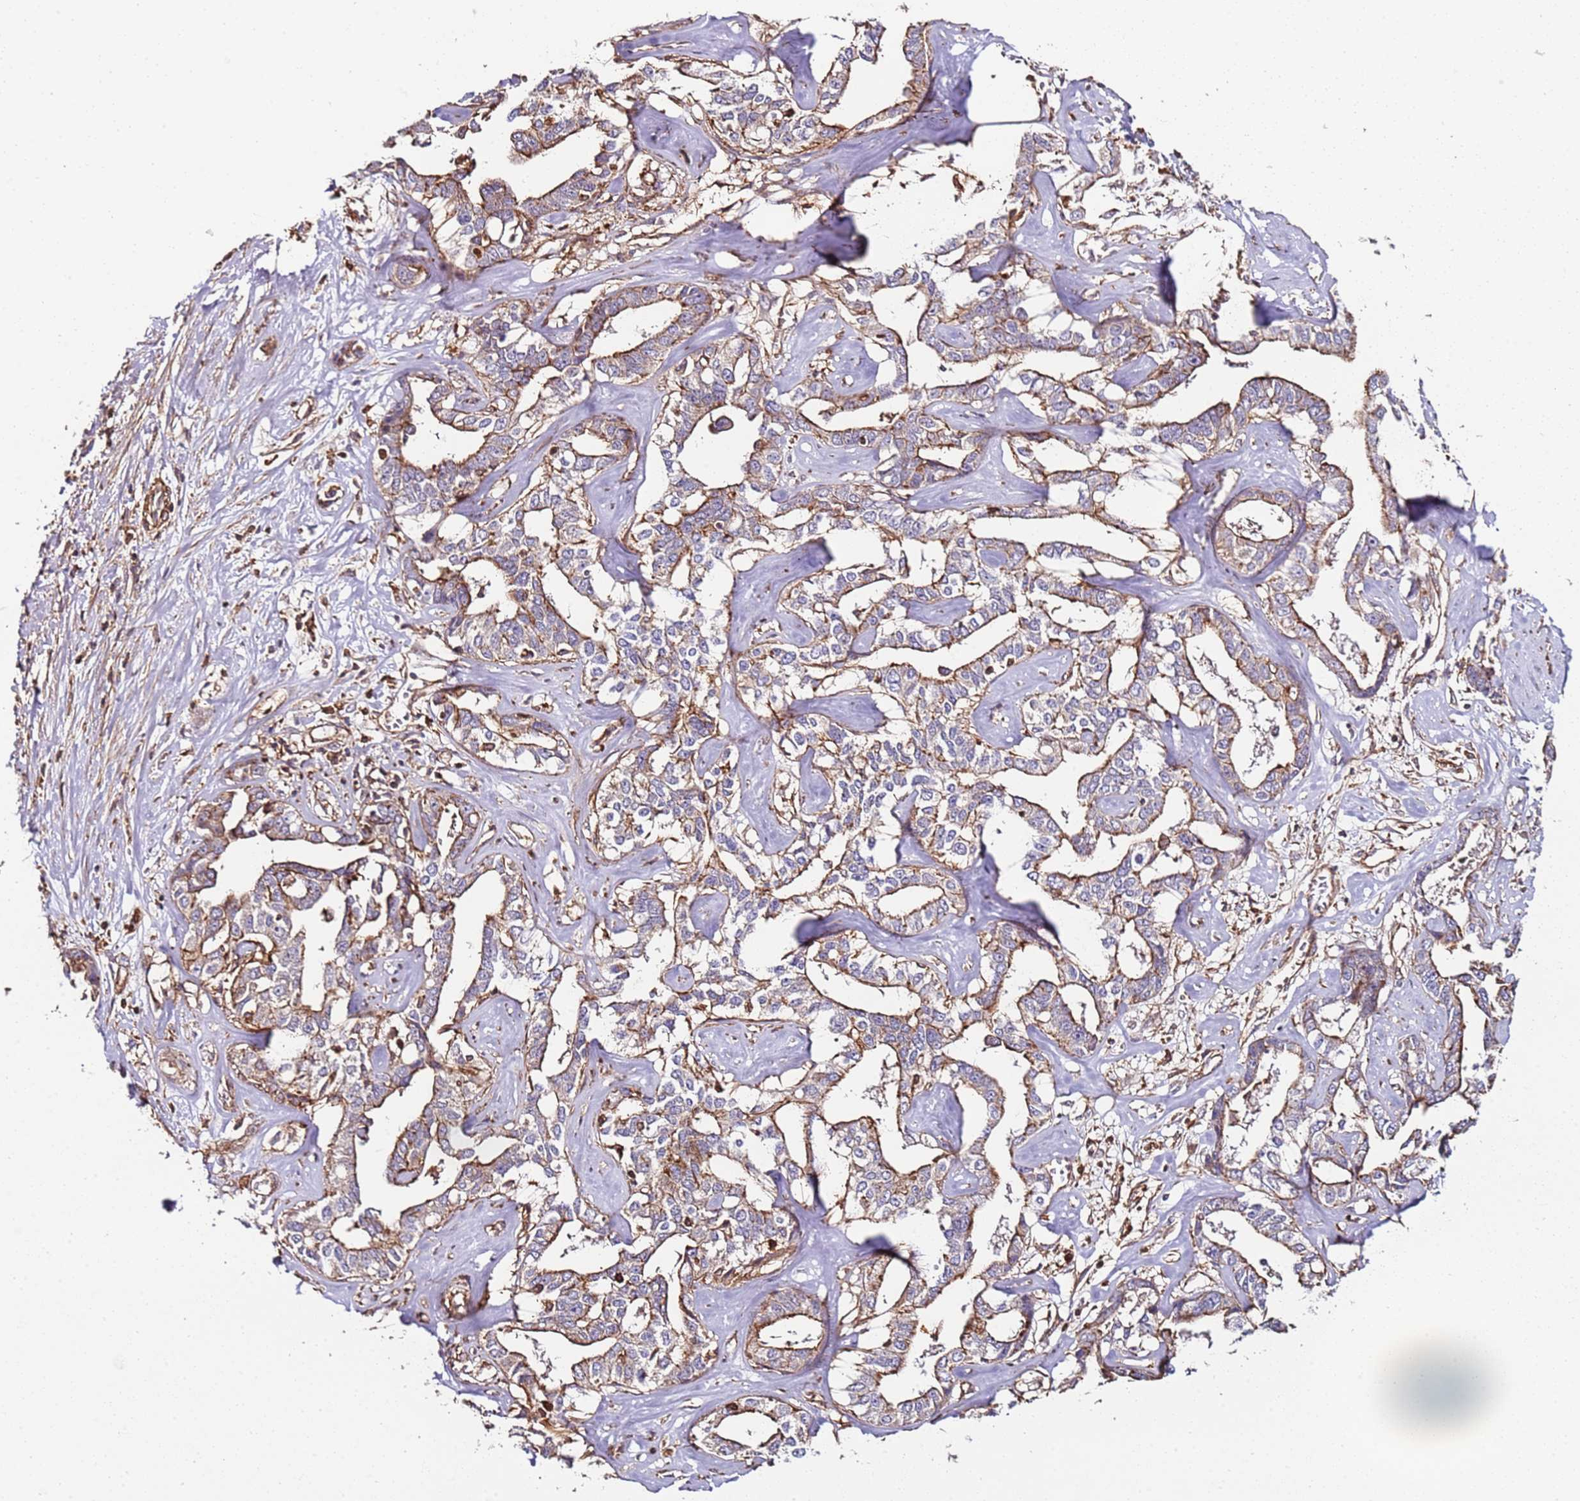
{"staining": {"intensity": "moderate", "quantity": "25%-75%", "location": "cytoplasmic/membranous"}, "tissue": "liver cancer", "cell_type": "Tumor cells", "image_type": "cancer", "snomed": [{"axis": "morphology", "description": "Cholangiocarcinoma"}, {"axis": "topography", "description": "Liver"}], "caption": "Immunohistochemical staining of human liver cancer displays medium levels of moderate cytoplasmic/membranous positivity in about 25%-75% of tumor cells.", "gene": "CYP2U1", "patient": {"sex": "male", "age": 59}}